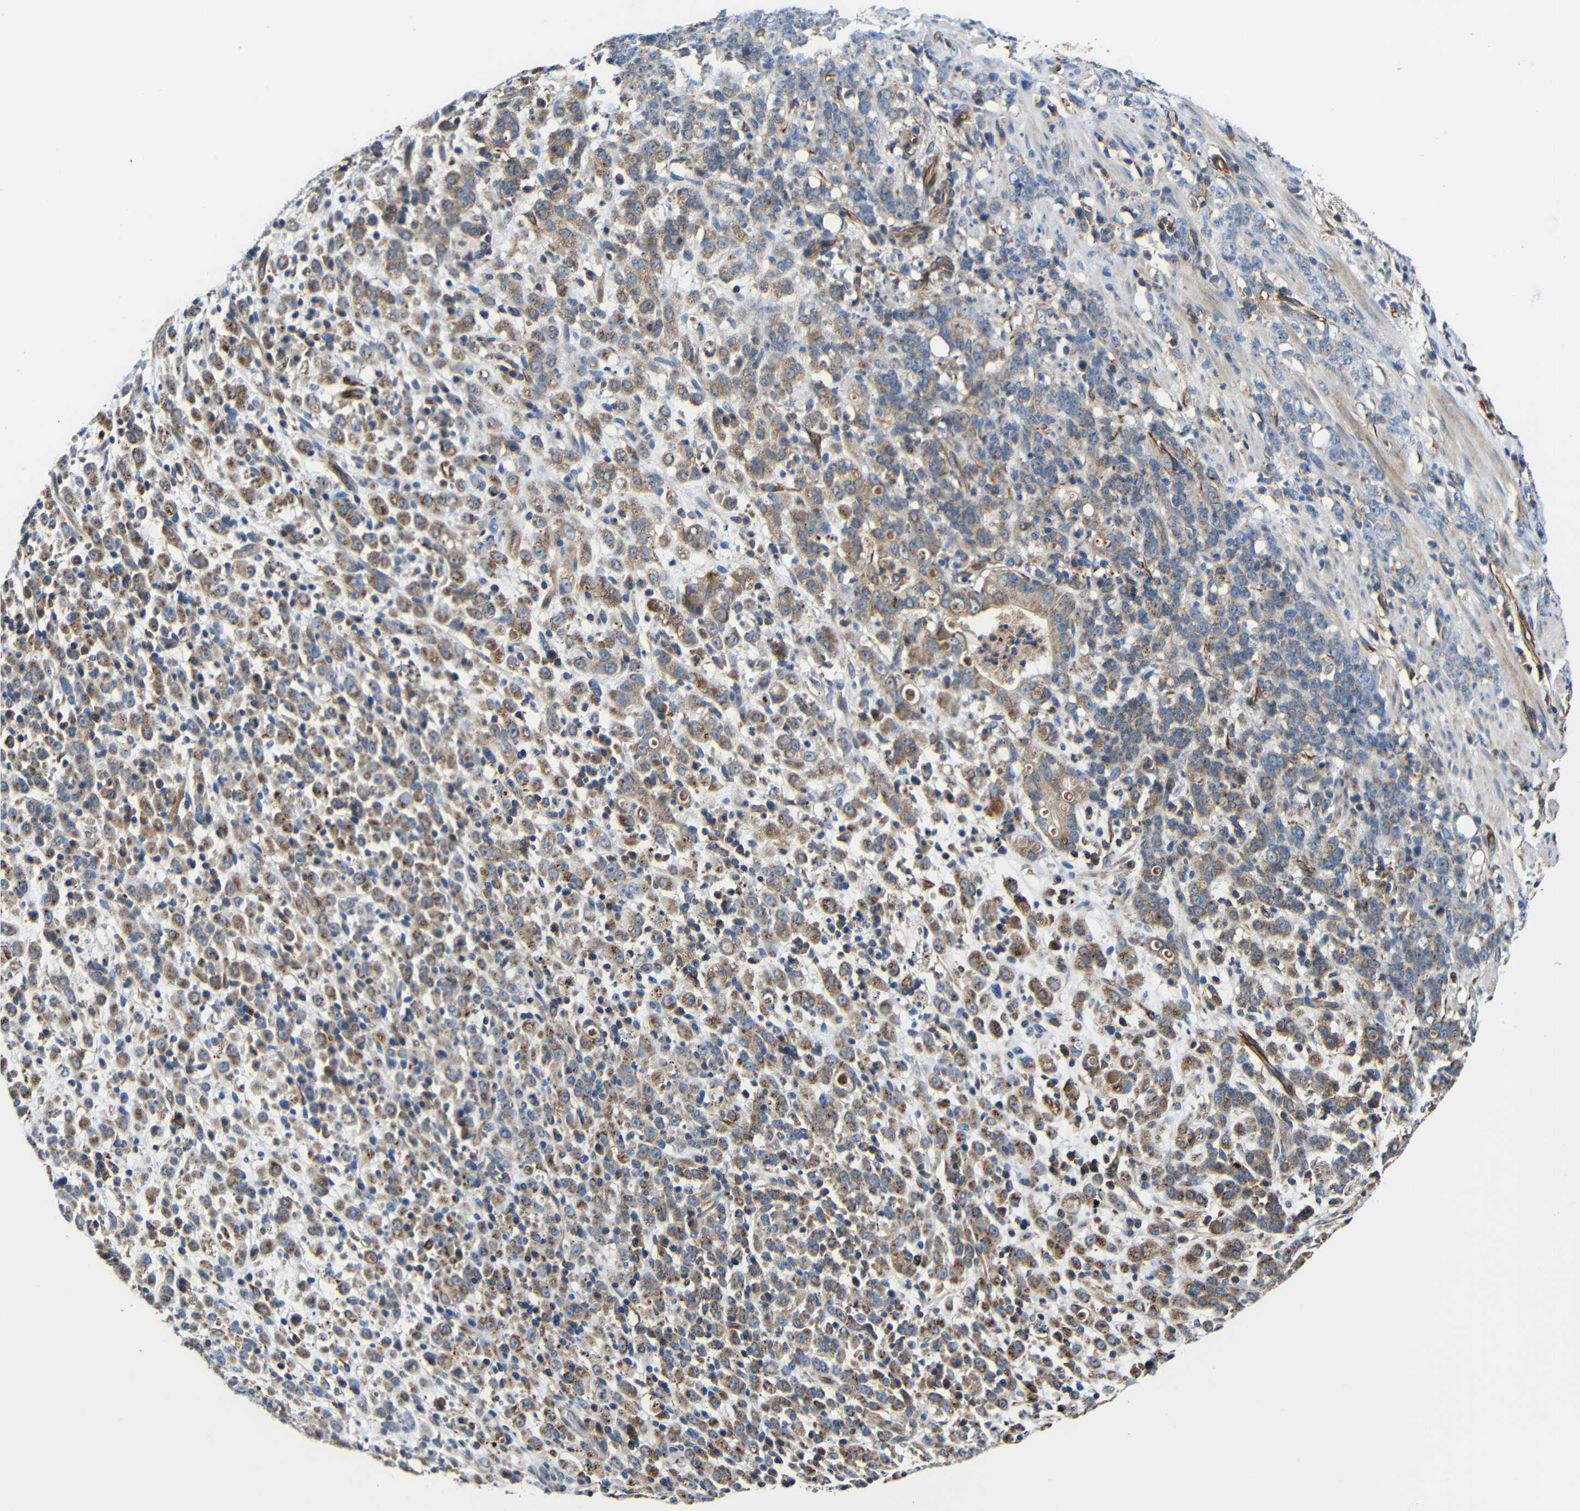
{"staining": {"intensity": "moderate", "quantity": ">75%", "location": "cytoplasmic/membranous"}, "tissue": "stomach cancer", "cell_type": "Tumor cells", "image_type": "cancer", "snomed": [{"axis": "morphology", "description": "Adenocarcinoma, NOS"}, {"axis": "topography", "description": "Stomach, lower"}], "caption": "Protein analysis of stomach cancer (adenocarcinoma) tissue shows moderate cytoplasmic/membranous positivity in approximately >75% of tumor cells. (DAB (3,3'-diaminobenzidine) IHC with brightfield microscopy, high magnification).", "gene": "IGSF10", "patient": {"sex": "male", "age": 88}}